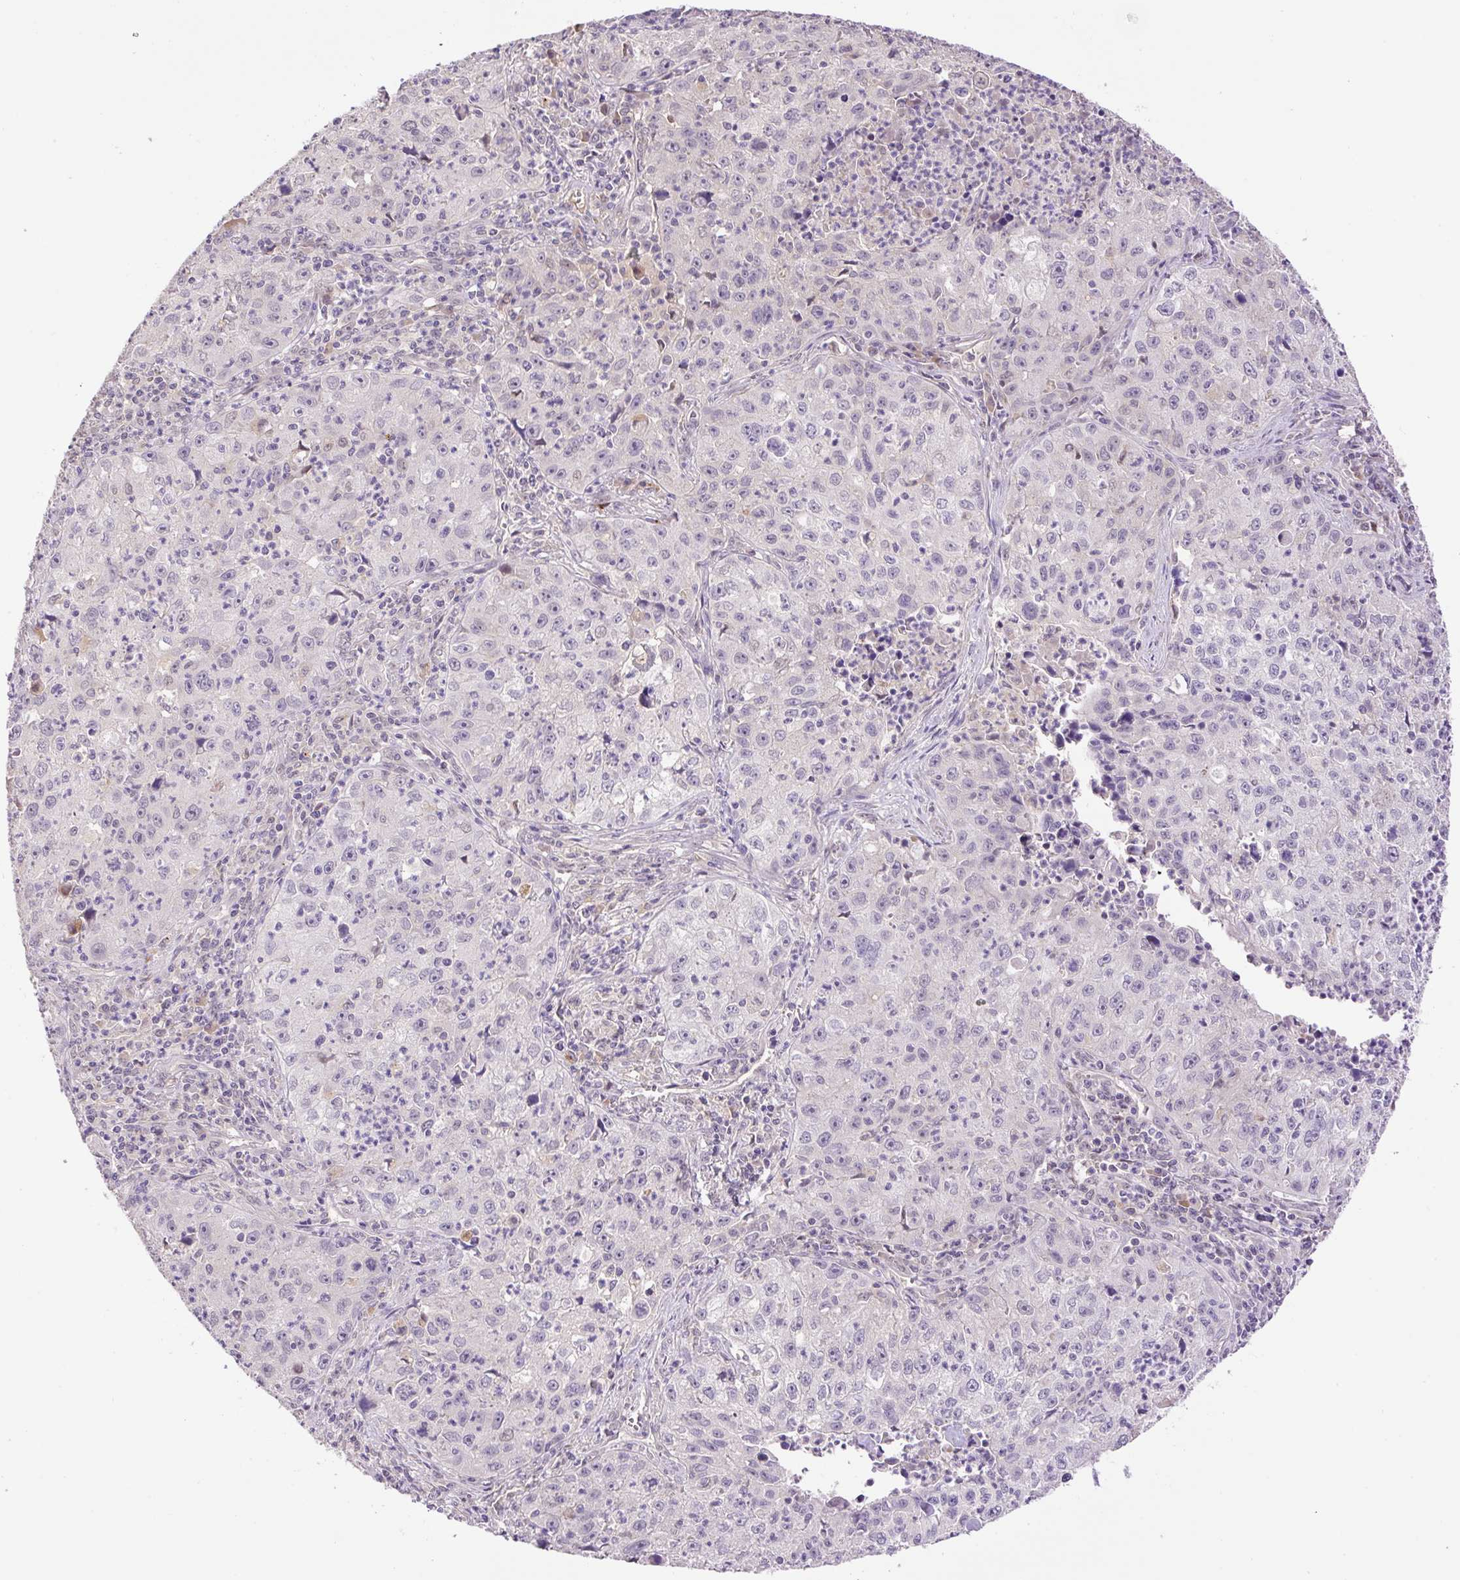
{"staining": {"intensity": "negative", "quantity": "none", "location": "none"}, "tissue": "lung cancer", "cell_type": "Tumor cells", "image_type": "cancer", "snomed": [{"axis": "morphology", "description": "Squamous cell carcinoma, NOS"}, {"axis": "topography", "description": "Lung"}], "caption": "Lung squamous cell carcinoma was stained to show a protein in brown. There is no significant positivity in tumor cells.", "gene": "HABP4", "patient": {"sex": "male", "age": 71}}